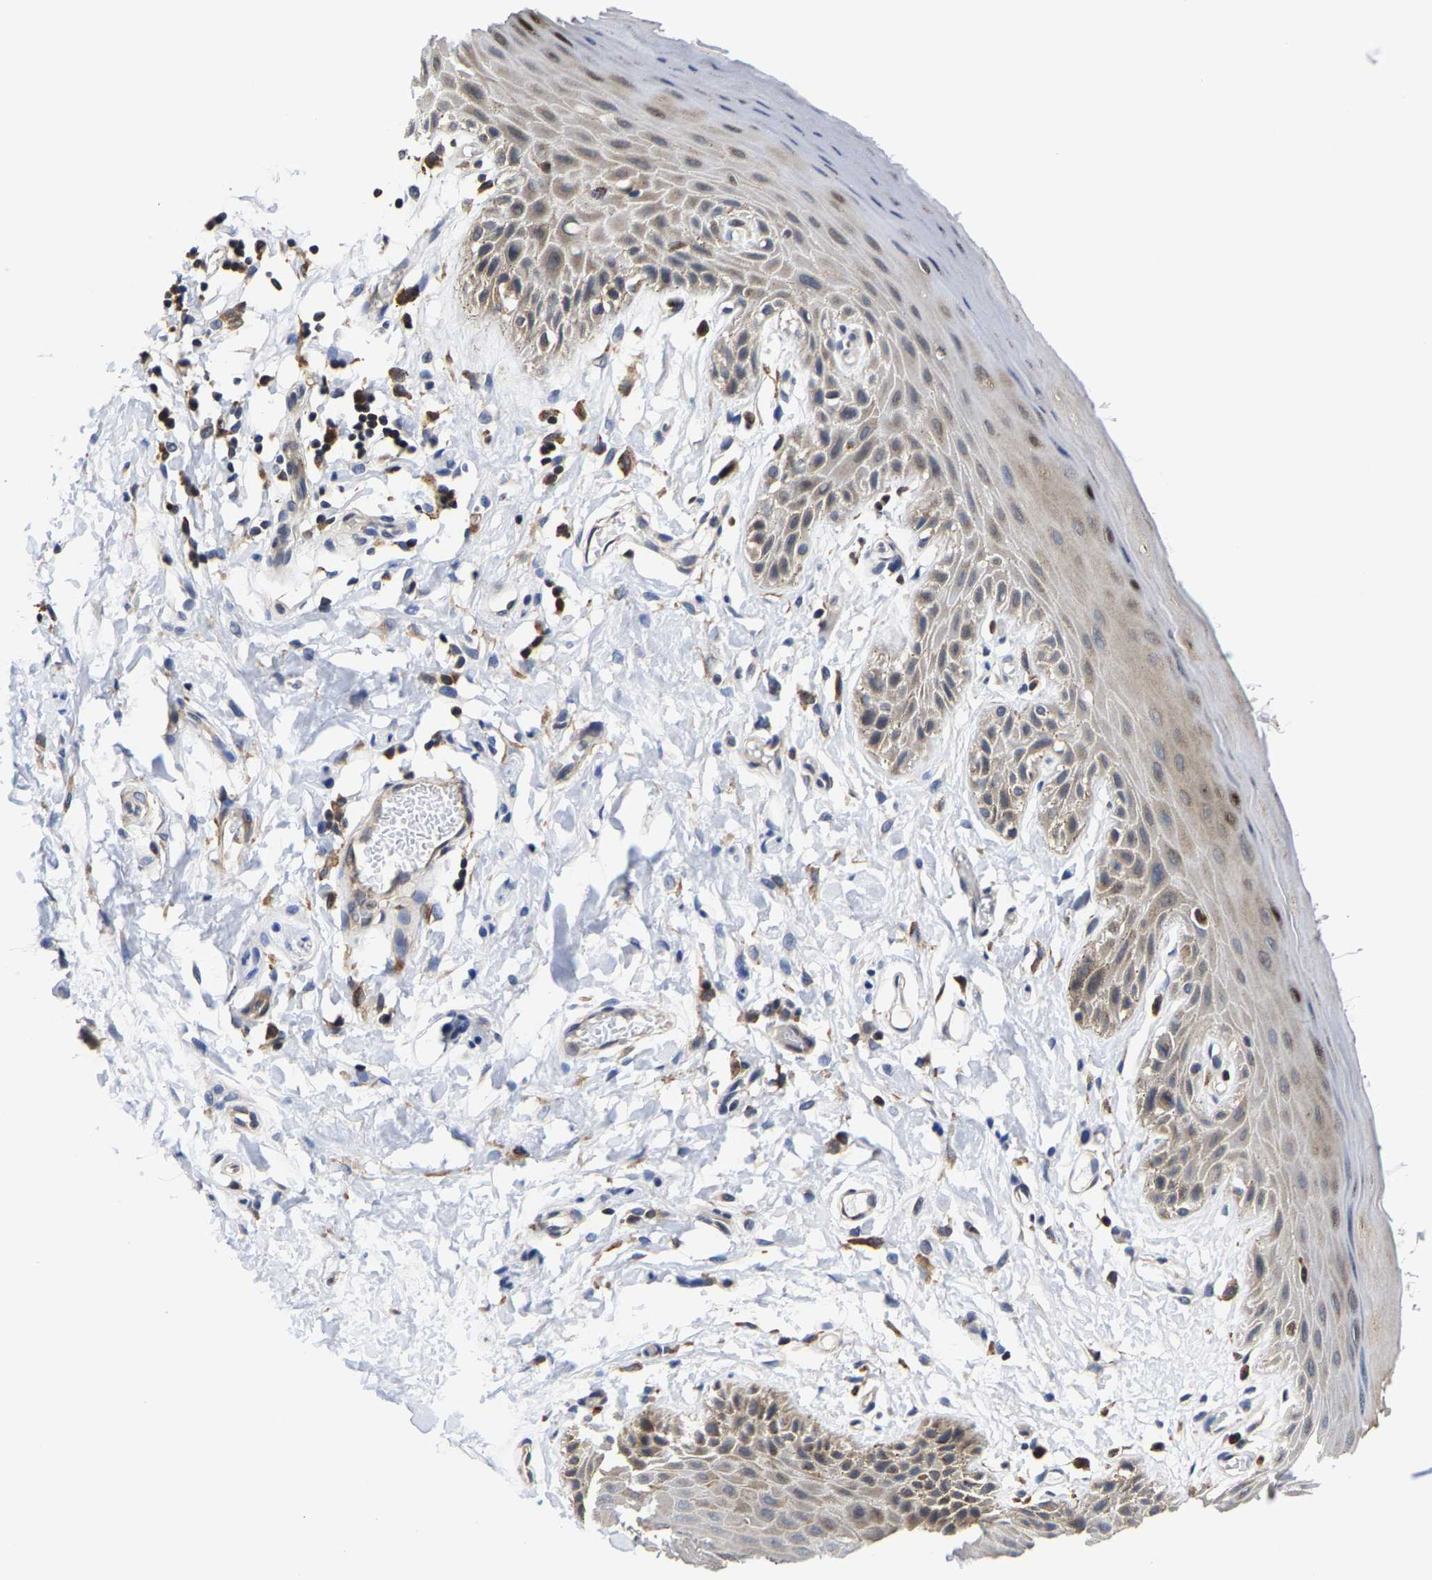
{"staining": {"intensity": "weak", "quantity": ">75%", "location": "cytoplasmic/membranous"}, "tissue": "skin", "cell_type": "Epidermal cells", "image_type": "normal", "snomed": [{"axis": "morphology", "description": "Normal tissue, NOS"}, {"axis": "topography", "description": "Anal"}], "caption": "Immunohistochemical staining of benign human skin displays >75% levels of weak cytoplasmic/membranous protein positivity in approximately >75% of epidermal cells. (Stains: DAB in brown, nuclei in blue, Microscopy: brightfield microscopy at high magnification).", "gene": "PFKFB3", "patient": {"sex": "male", "age": 44}}